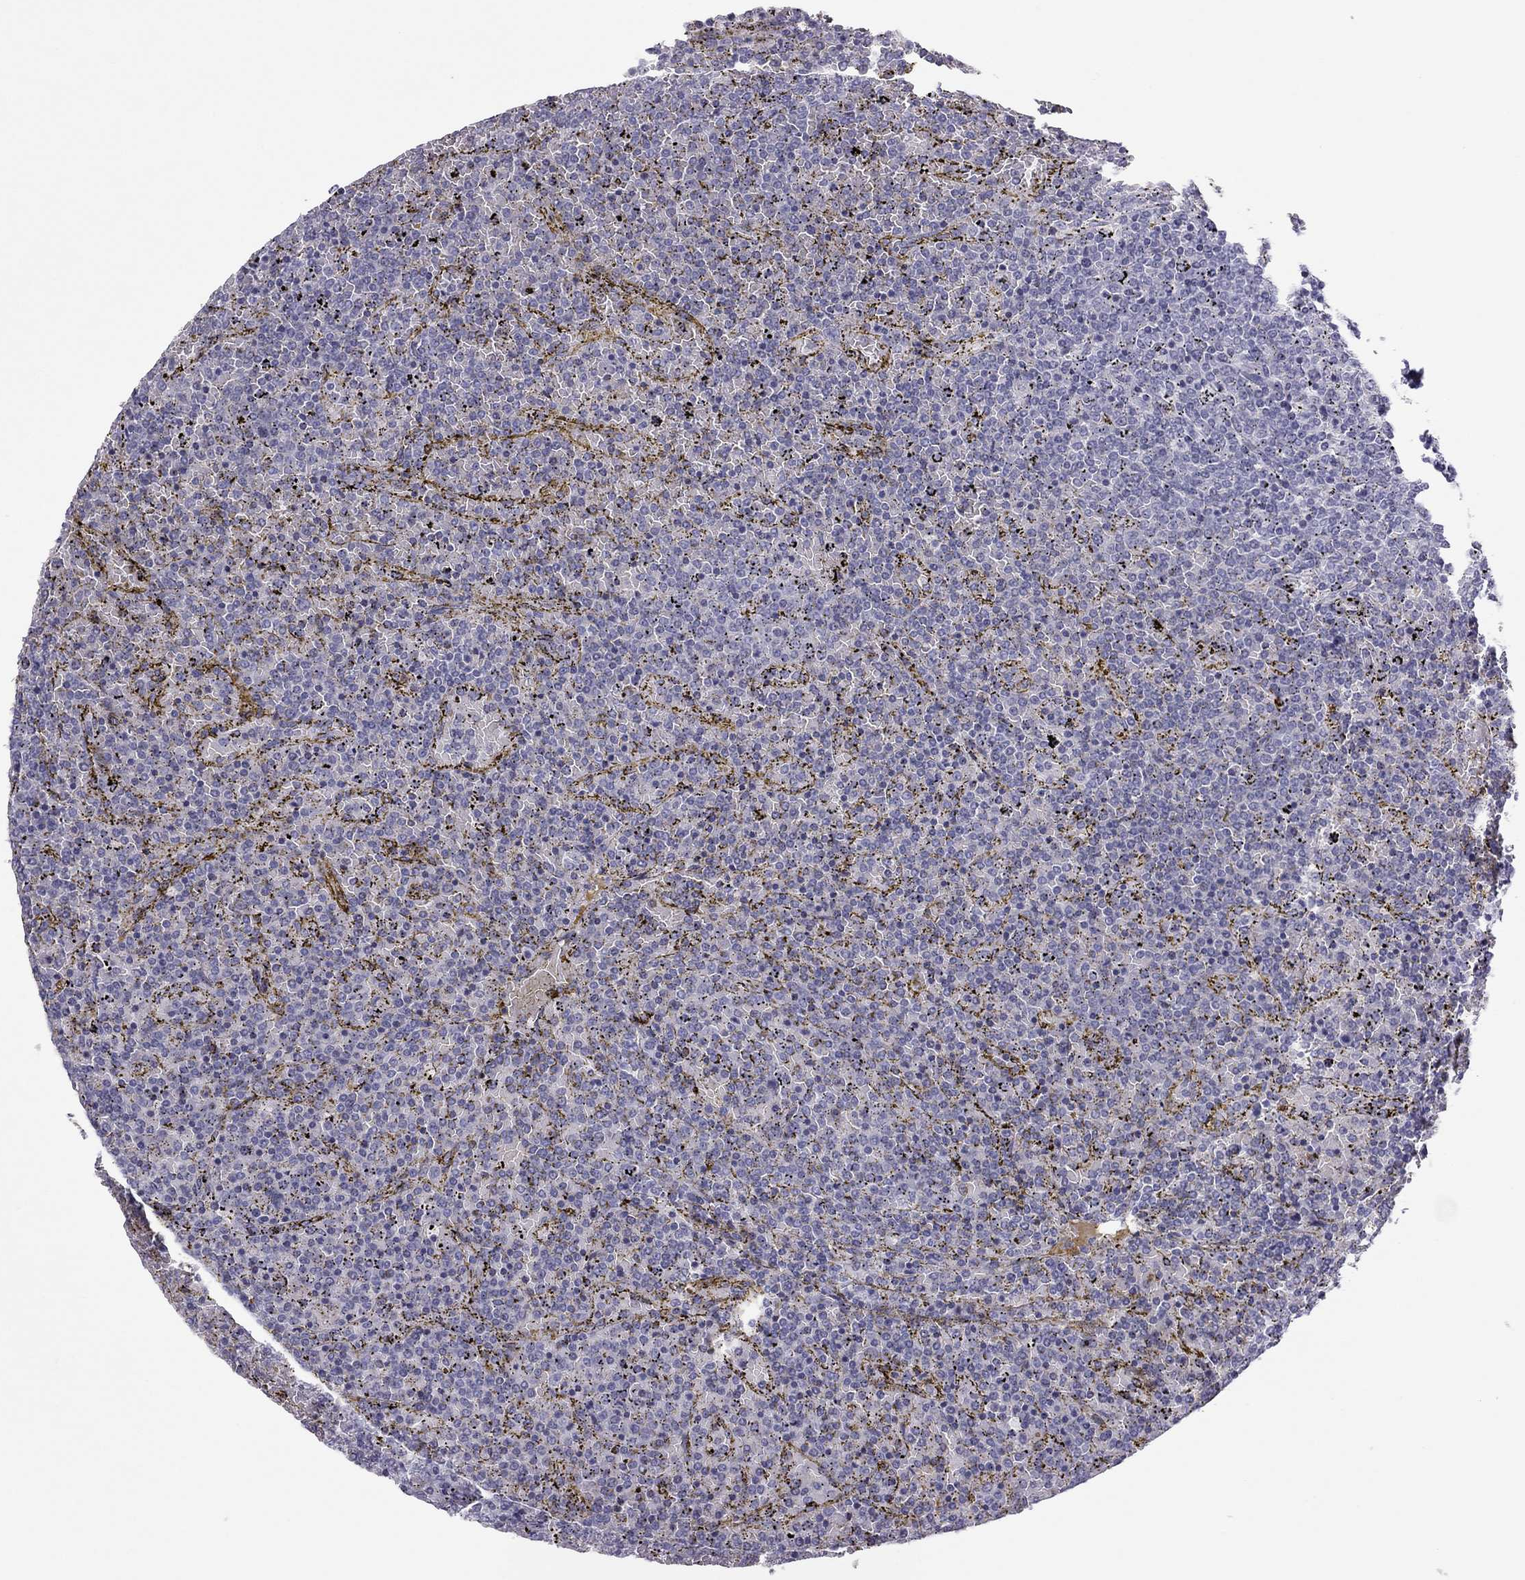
{"staining": {"intensity": "negative", "quantity": "none", "location": "none"}, "tissue": "lymphoma", "cell_type": "Tumor cells", "image_type": "cancer", "snomed": [{"axis": "morphology", "description": "Malignant lymphoma, non-Hodgkin's type, Low grade"}, {"axis": "topography", "description": "Spleen"}], "caption": "Tumor cells show no significant protein positivity in lymphoma.", "gene": "TEX14", "patient": {"sex": "female", "age": 77}}